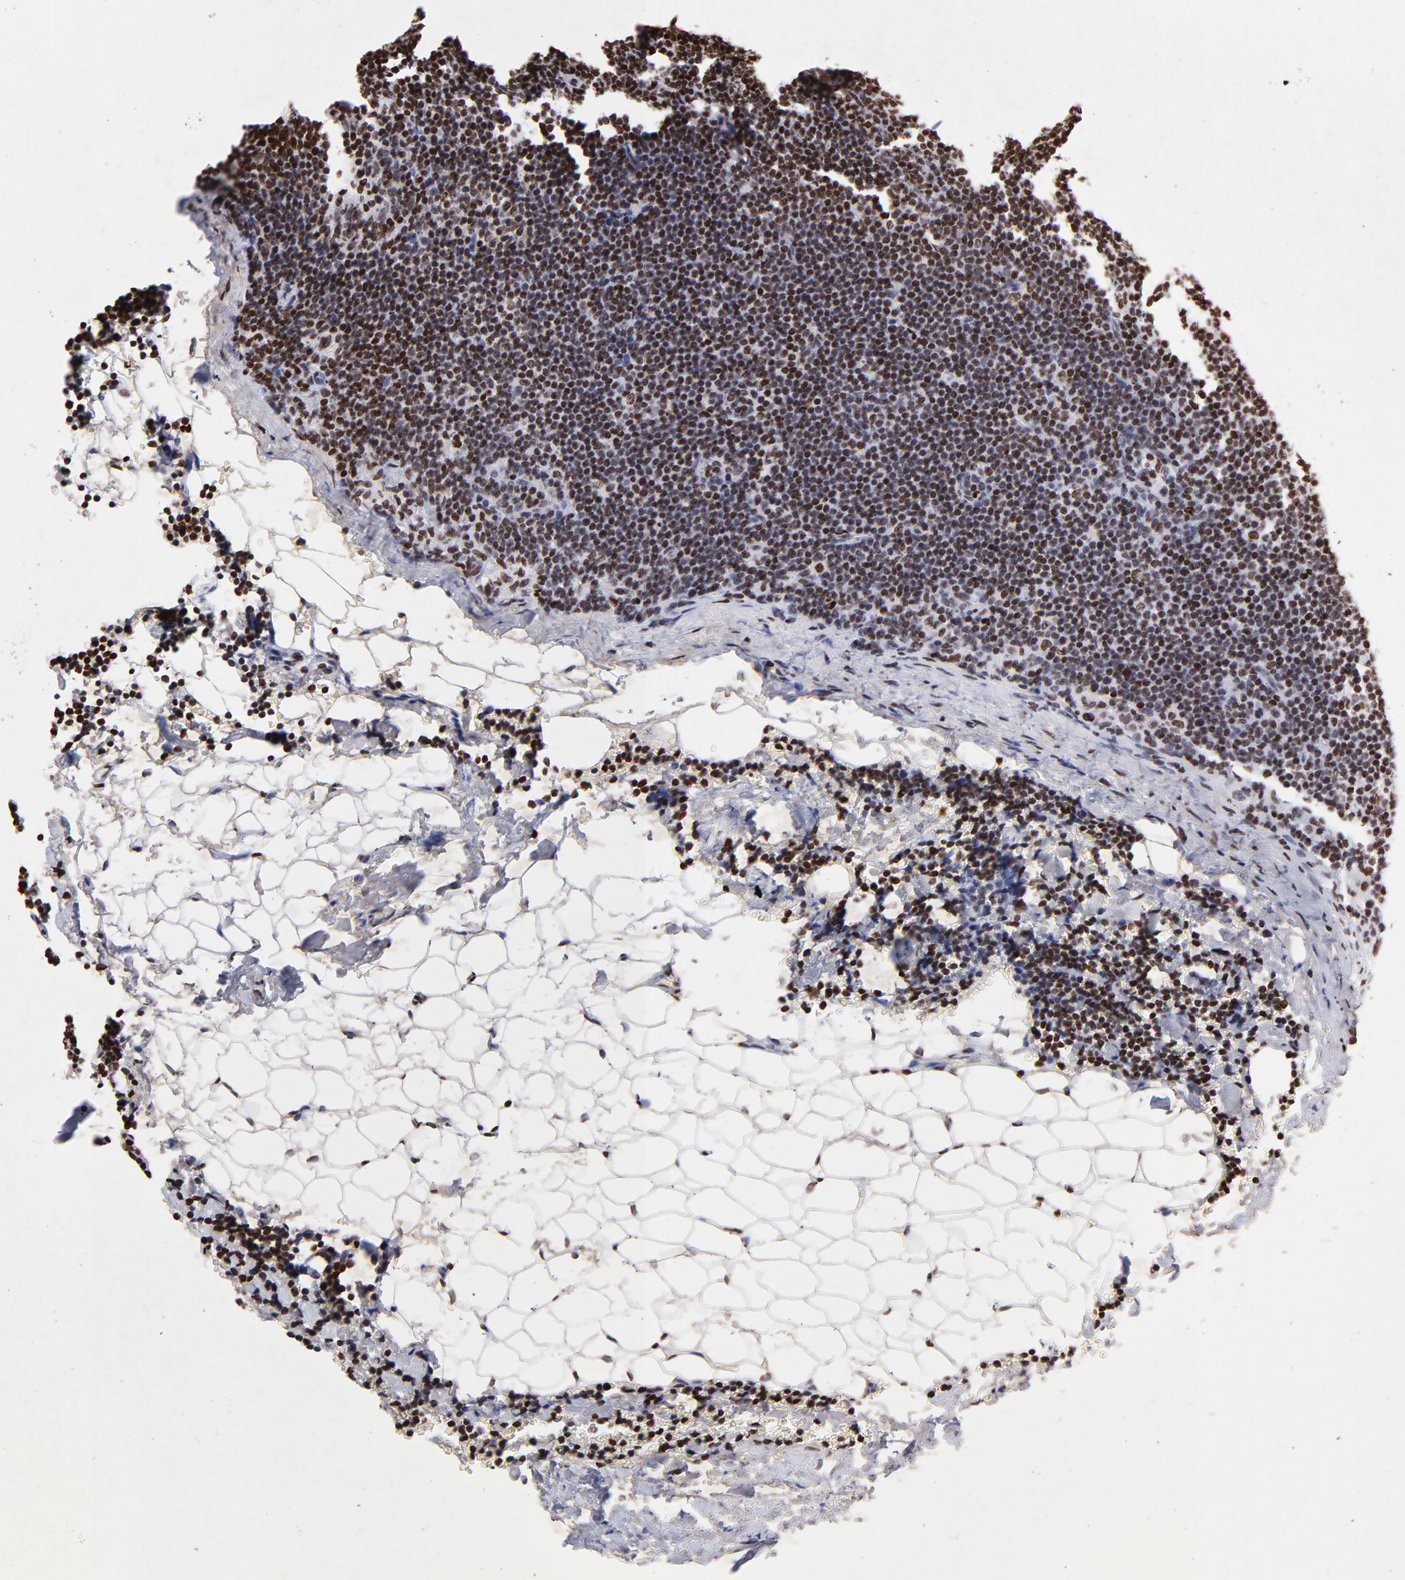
{"staining": {"intensity": "moderate", "quantity": ">75%", "location": "nuclear"}, "tissue": "lymphoma", "cell_type": "Tumor cells", "image_type": "cancer", "snomed": [{"axis": "morphology", "description": "Malignant lymphoma, non-Hodgkin's type, High grade"}, {"axis": "topography", "description": "Lymph node"}], "caption": "Moderate nuclear expression for a protein is identified in about >75% of tumor cells of lymphoma using immunohistochemistry.", "gene": "FBH1", "patient": {"sex": "female", "age": 58}}